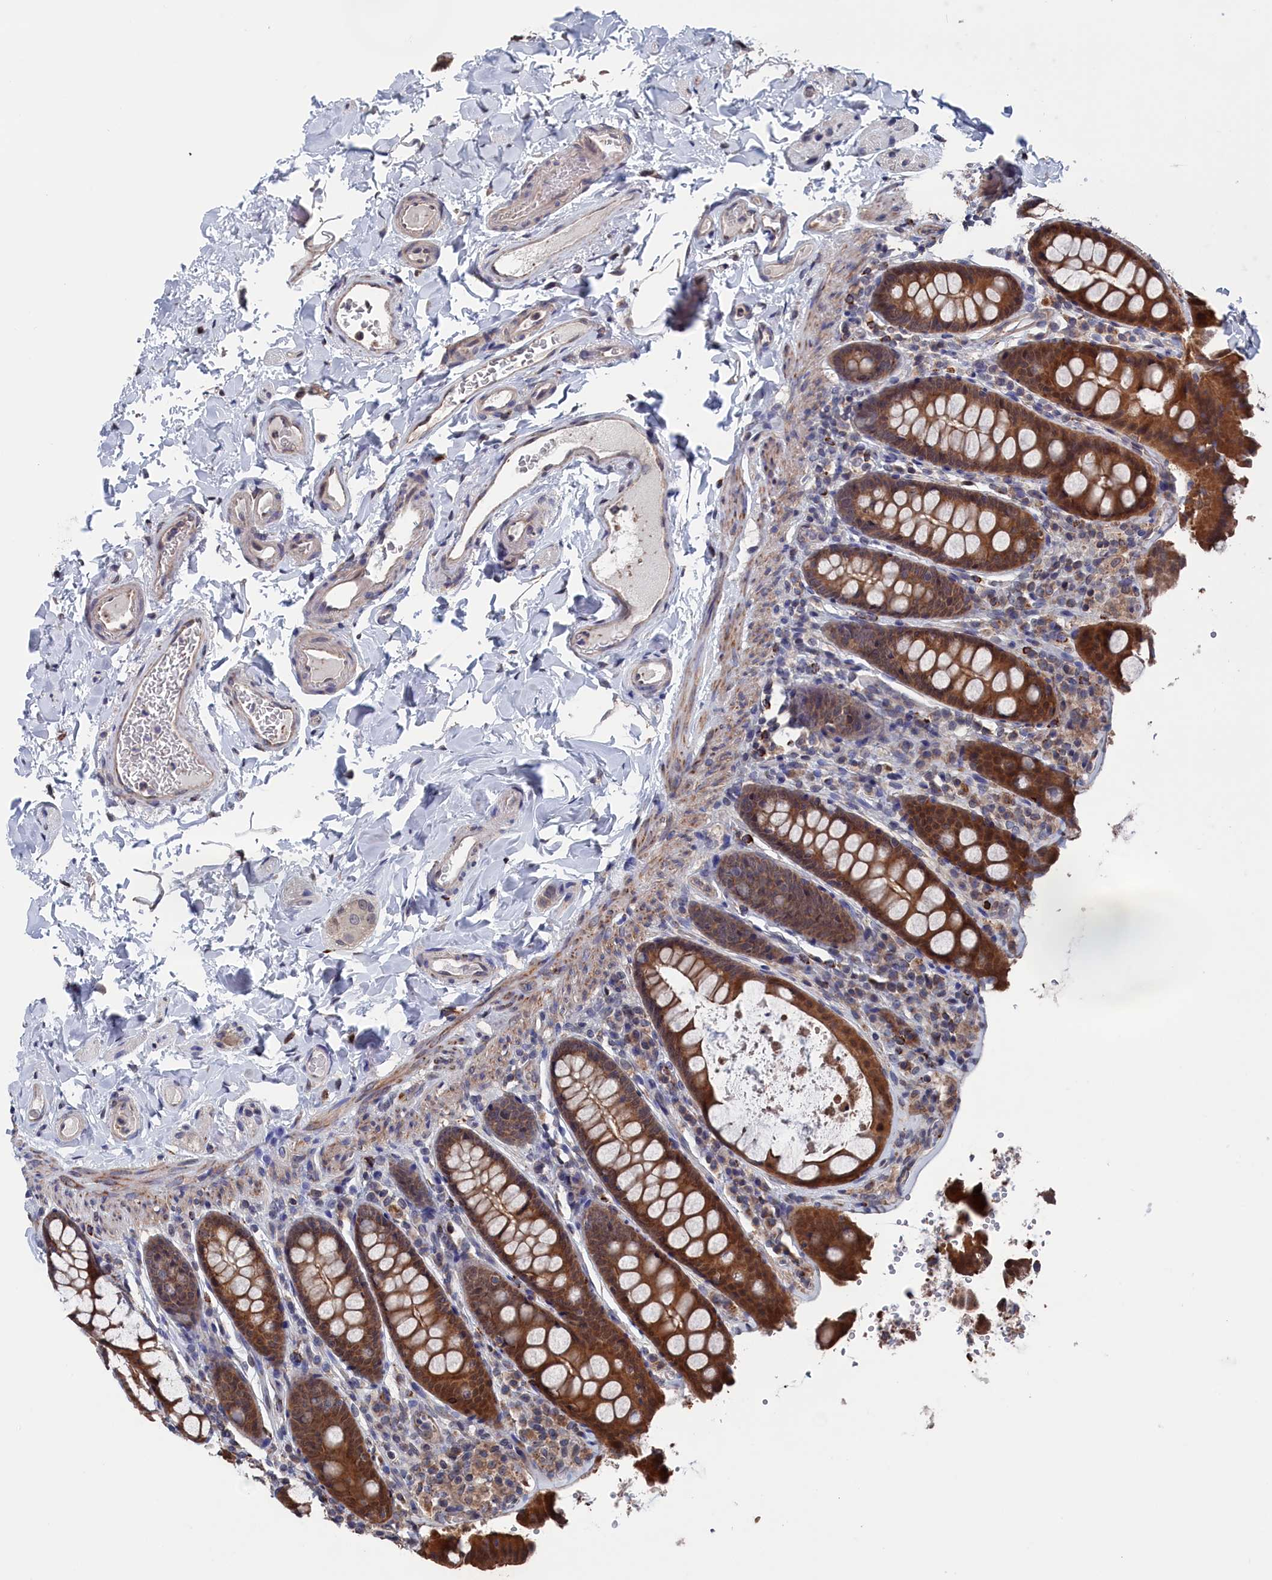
{"staining": {"intensity": "weak", "quantity": "25%-75%", "location": "cytoplasmic/membranous"}, "tissue": "colon", "cell_type": "Endothelial cells", "image_type": "normal", "snomed": [{"axis": "morphology", "description": "Normal tissue, NOS"}, {"axis": "topography", "description": "Colon"}, {"axis": "topography", "description": "Peripheral nerve tissue"}], "caption": "Immunohistochemical staining of benign colon demonstrates 25%-75% levels of weak cytoplasmic/membranous protein positivity in approximately 25%-75% of endothelial cells.", "gene": "PDE12", "patient": {"sex": "female", "age": 61}}